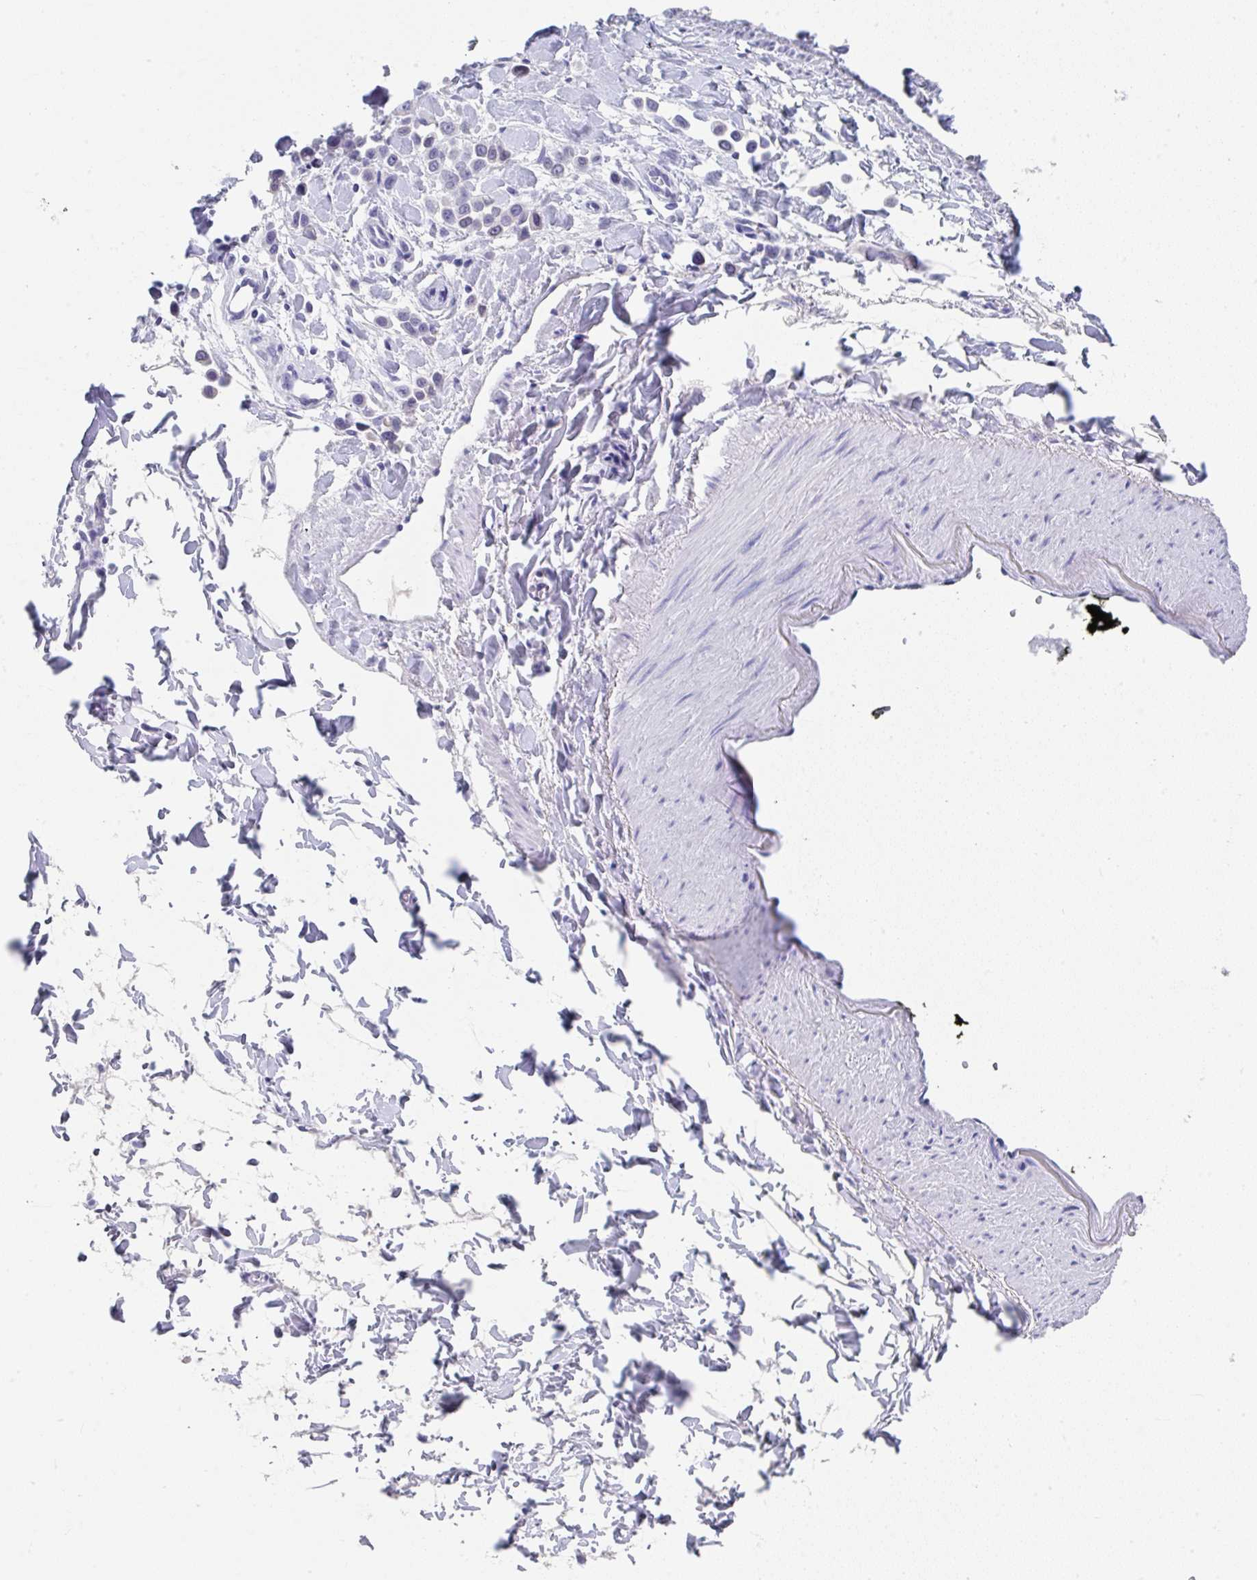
{"staining": {"intensity": "negative", "quantity": "none", "location": "none"}, "tissue": "stomach cancer", "cell_type": "Tumor cells", "image_type": "cancer", "snomed": [{"axis": "morphology", "description": "Adenocarcinoma, NOS"}, {"axis": "topography", "description": "Stomach"}], "caption": "This histopathology image is of adenocarcinoma (stomach) stained with immunohistochemistry (IHC) to label a protein in brown with the nuclei are counter-stained blue. There is no staining in tumor cells. (DAB (3,3'-diaminobenzidine) immunohistochemistry (IHC), high magnification).", "gene": "TNFRSF8", "patient": {"sex": "male", "age": 47}}